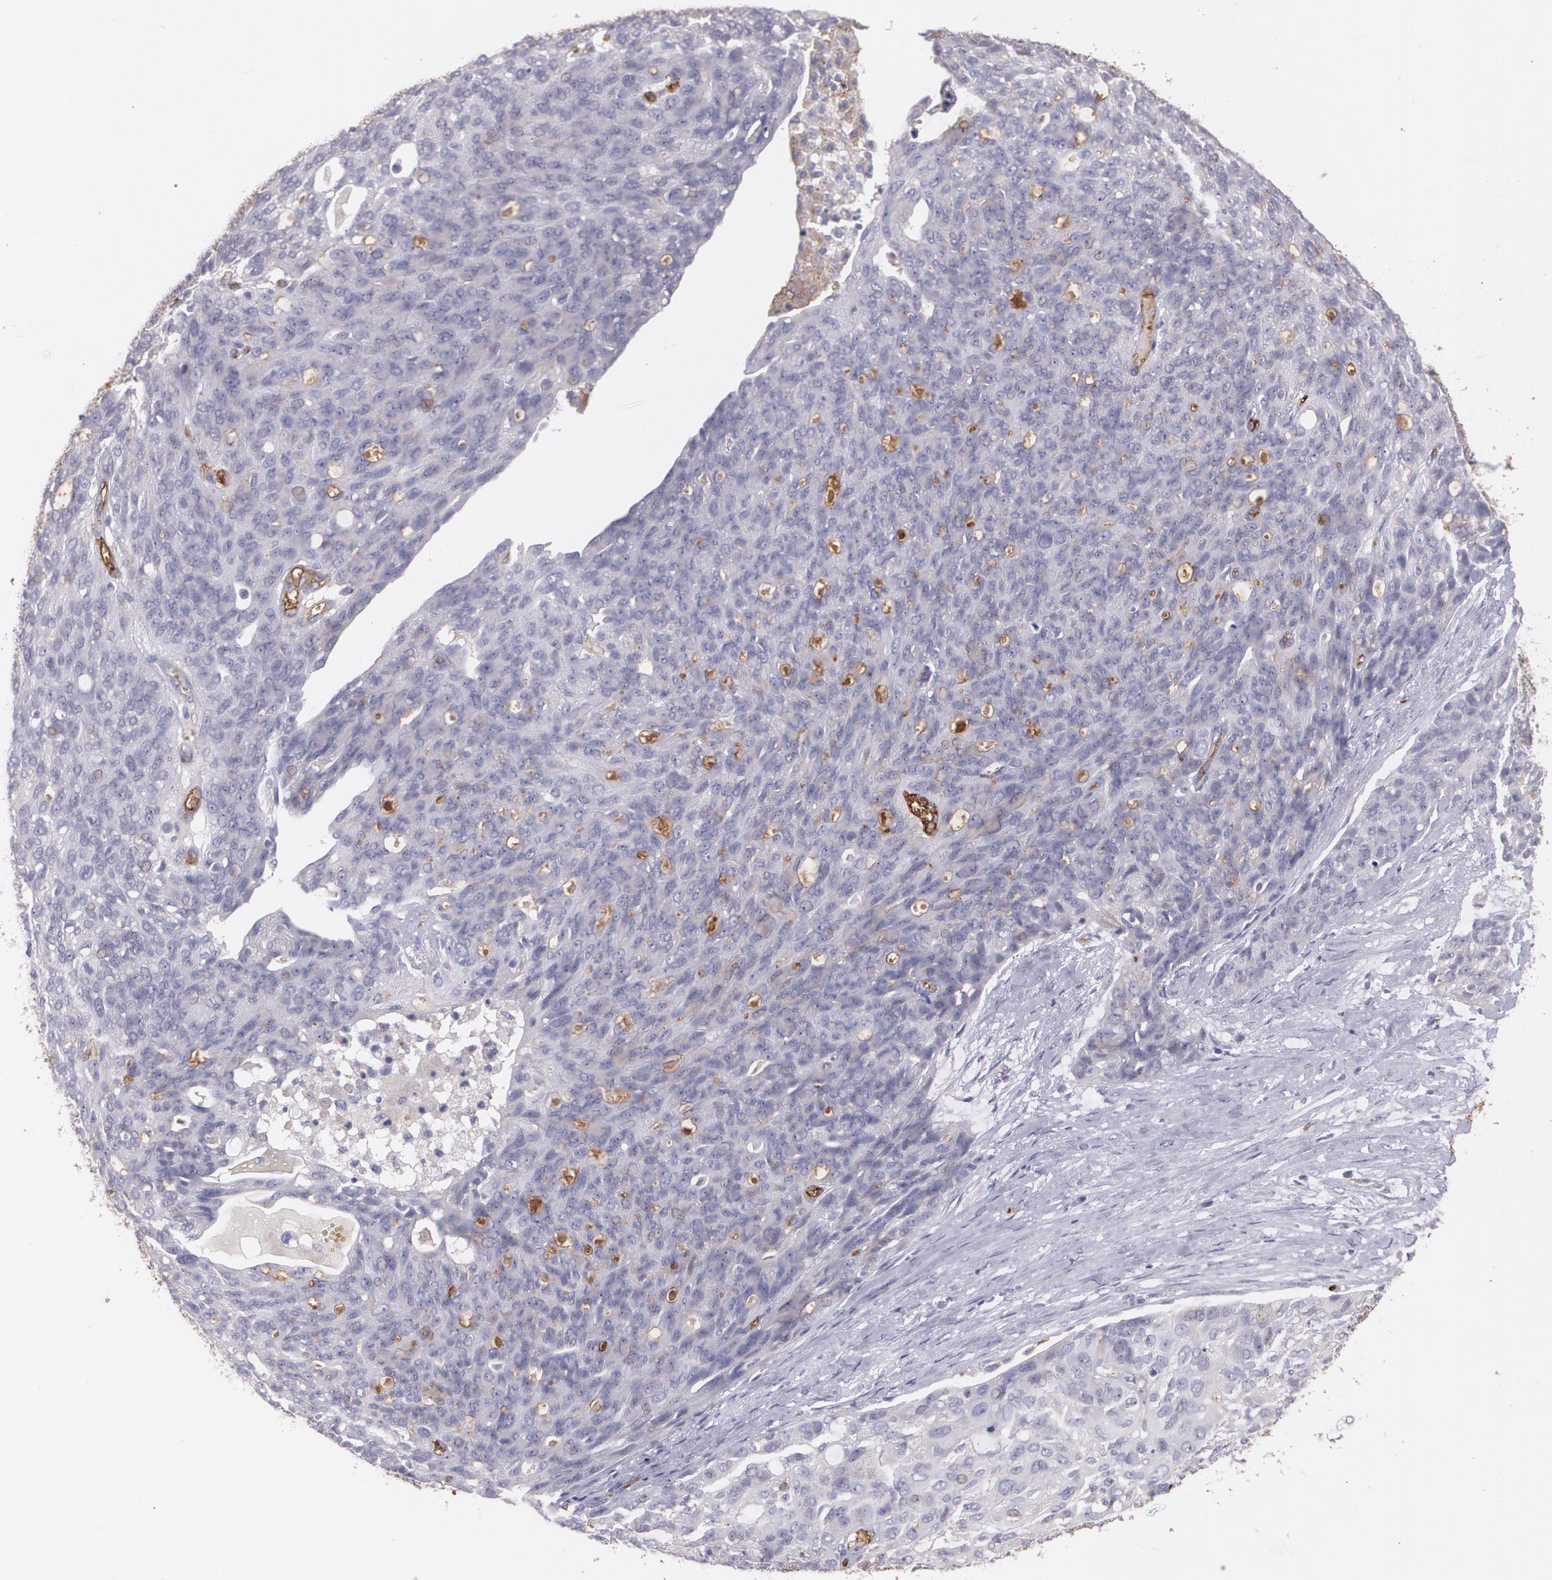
{"staining": {"intensity": "negative", "quantity": "none", "location": "none"}, "tissue": "ovarian cancer", "cell_type": "Tumor cells", "image_type": "cancer", "snomed": [{"axis": "morphology", "description": "Carcinoma, endometroid"}, {"axis": "topography", "description": "Ovary"}], "caption": "DAB immunohistochemical staining of ovarian cancer (endometroid carcinoma) displays no significant positivity in tumor cells.", "gene": "ACE", "patient": {"sex": "female", "age": 60}}